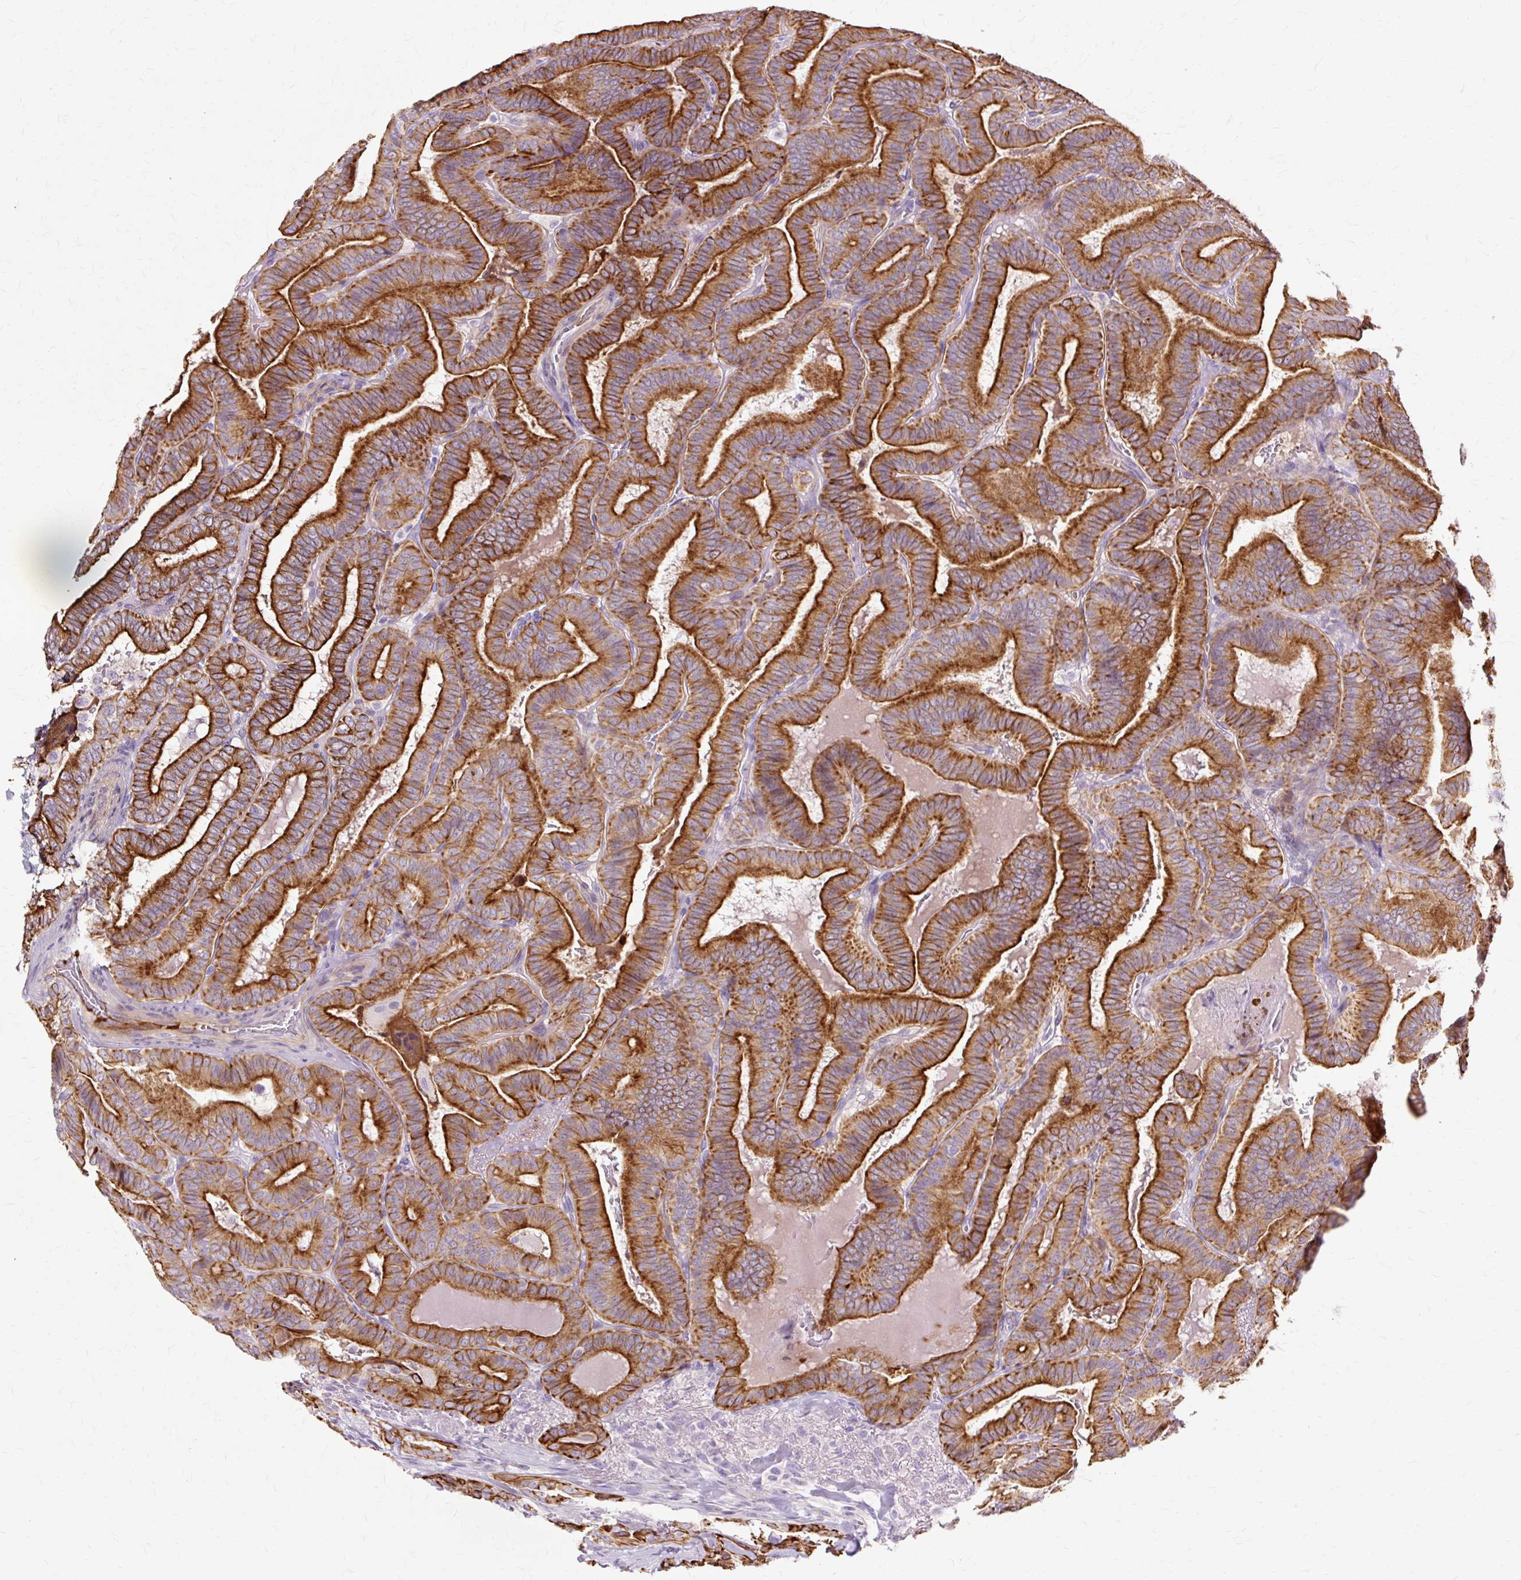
{"staining": {"intensity": "strong", "quantity": ">75%", "location": "cytoplasmic/membranous"}, "tissue": "thyroid cancer", "cell_type": "Tumor cells", "image_type": "cancer", "snomed": [{"axis": "morphology", "description": "Papillary adenocarcinoma, NOS"}, {"axis": "topography", "description": "Thyroid gland"}], "caption": "Protein expression by immunohistochemistry (IHC) demonstrates strong cytoplasmic/membranous positivity in approximately >75% of tumor cells in thyroid cancer. (DAB (3,3'-diaminobenzidine) IHC with brightfield microscopy, high magnification).", "gene": "DCTN4", "patient": {"sex": "male", "age": 61}}